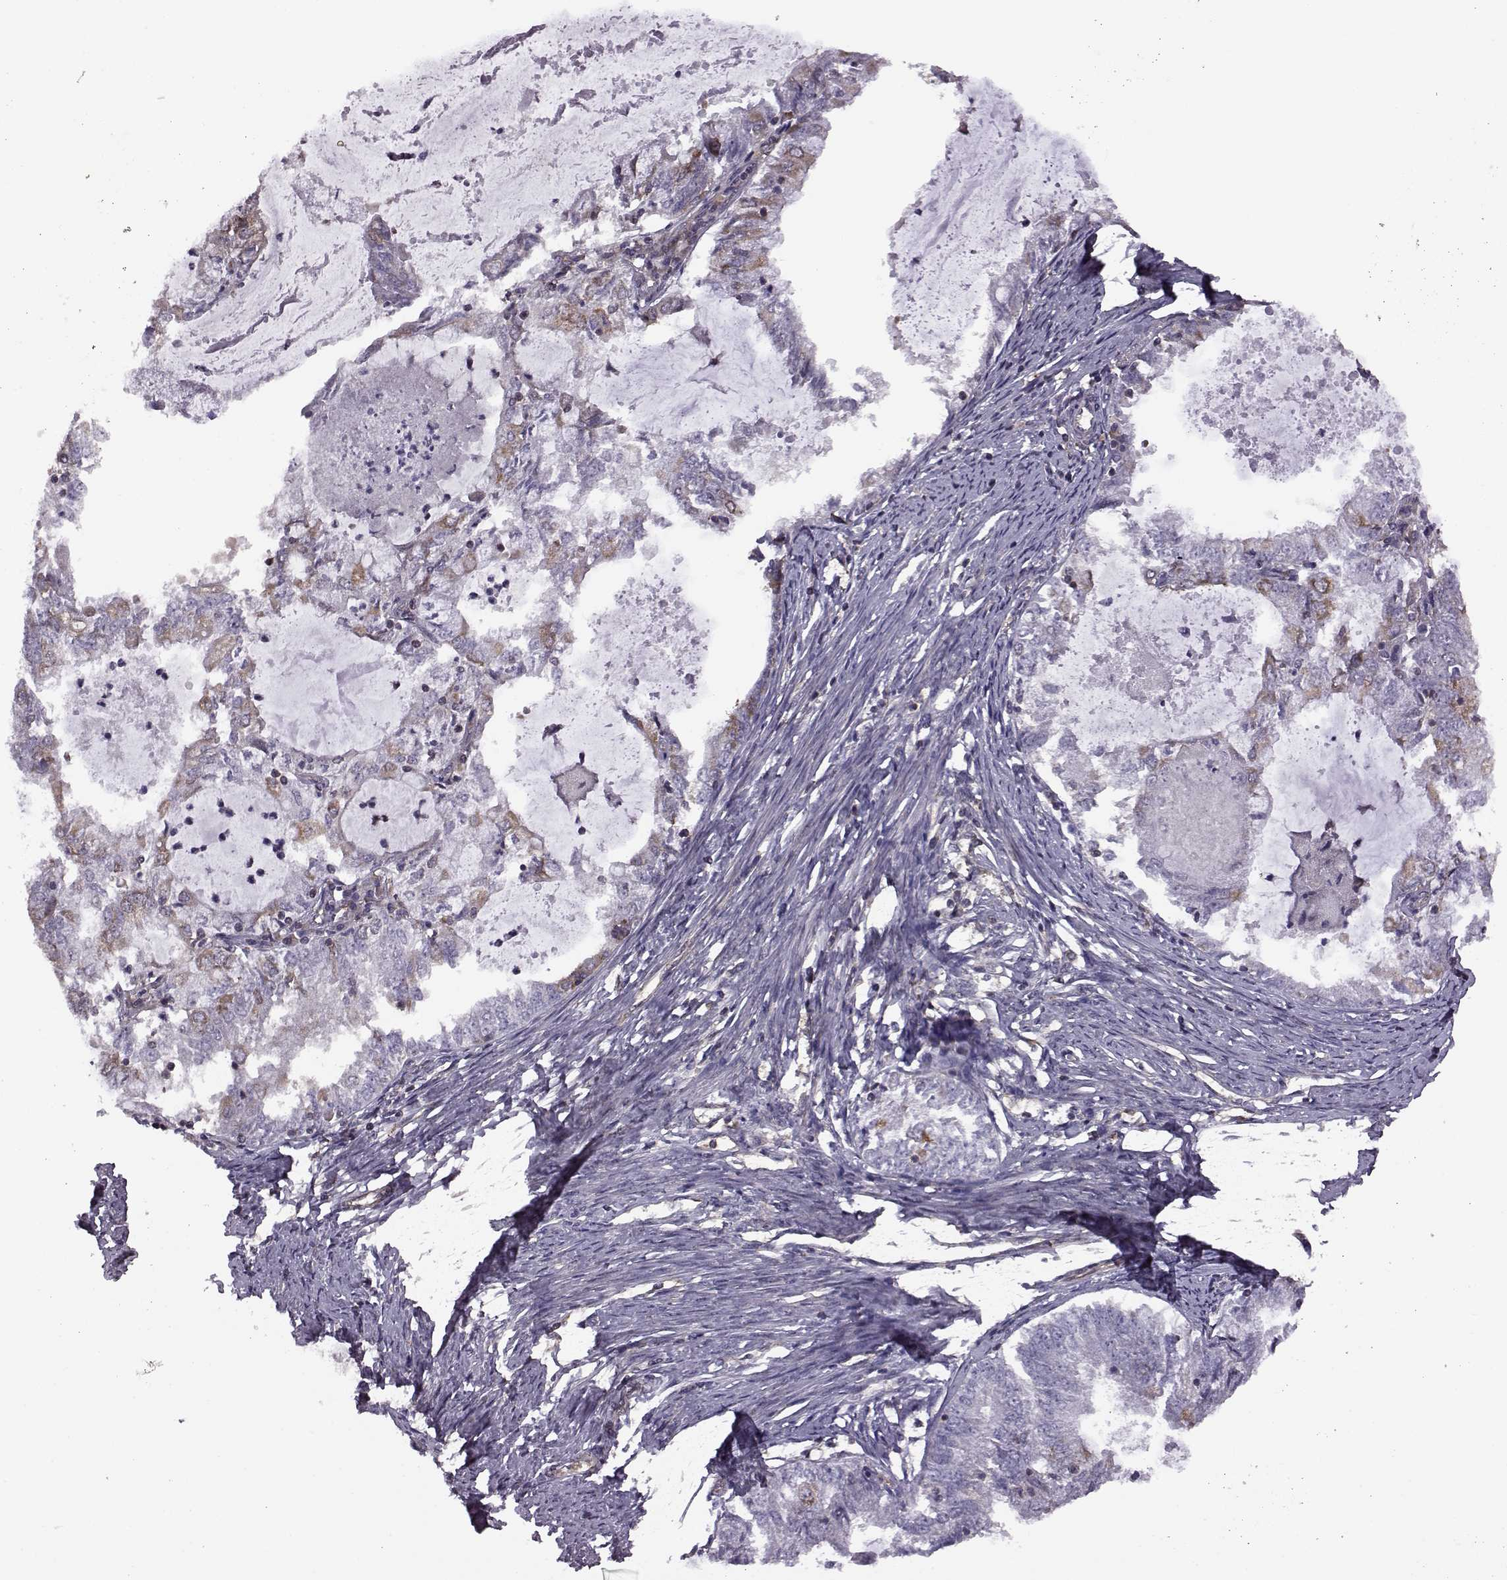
{"staining": {"intensity": "moderate", "quantity": "<25%", "location": "cytoplasmic/membranous"}, "tissue": "endometrial cancer", "cell_type": "Tumor cells", "image_type": "cancer", "snomed": [{"axis": "morphology", "description": "Adenocarcinoma, NOS"}, {"axis": "topography", "description": "Endometrium"}], "caption": "This is a photomicrograph of immunohistochemistry staining of adenocarcinoma (endometrial), which shows moderate staining in the cytoplasmic/membranous of tumor cells.", "gene": "URI1", "patient": {"sex": "female", "age": 57}}